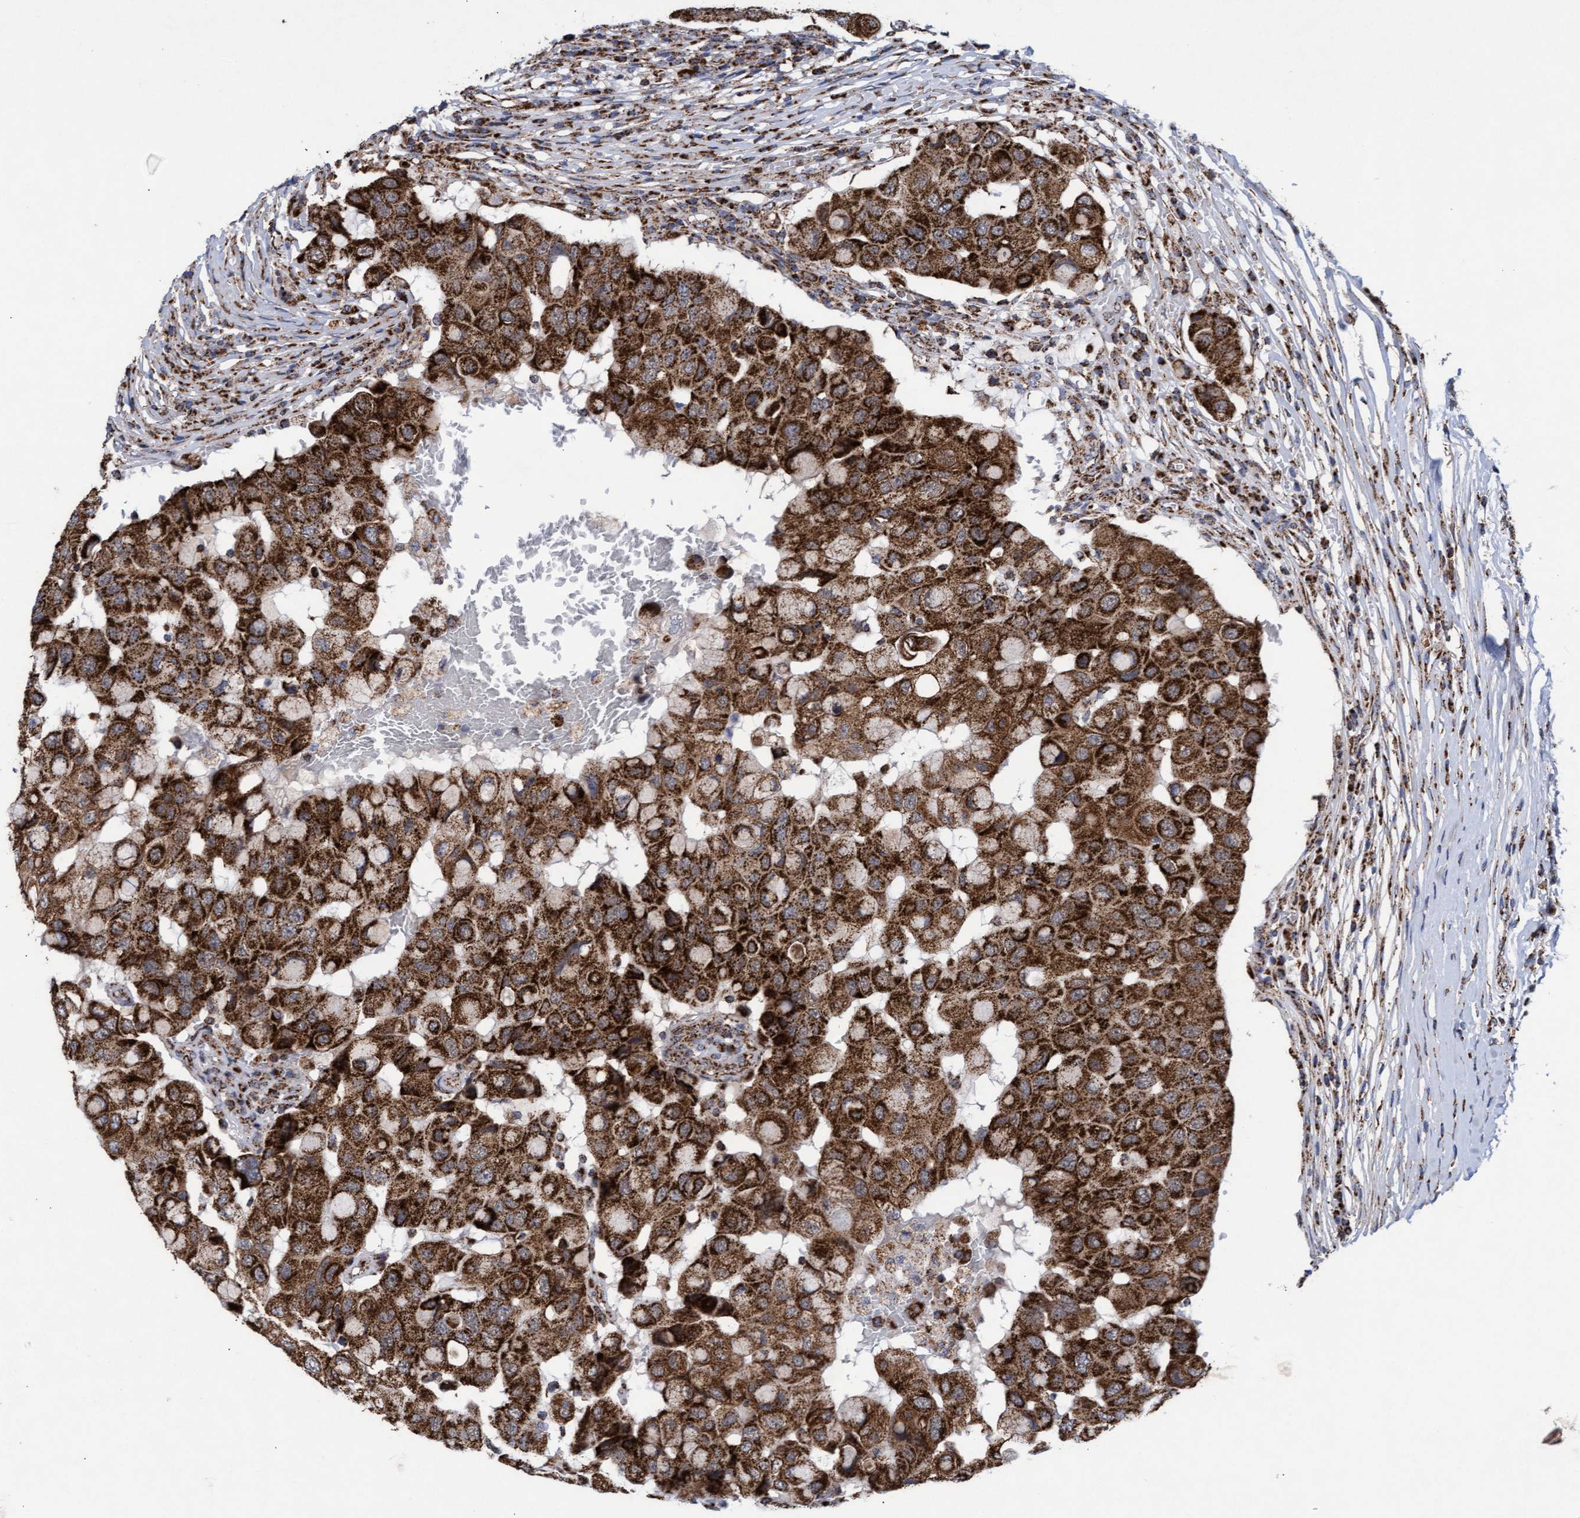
{"staining": {"intensity": "strong", "quantity": ">75%", "location": "cytoplasmic/membranous"}, "tissue": "breast cancer", "cell_type": "Tumor cells", "image_type": "cancer", "snomed": [{"axis": "morphology", "description": "Duct carcinoma"}, {"axis": "topography", "description": "Breast"}], "caption": "The photomicrograph exhibits staining of breast cancer, revealing strong cytoplasmic/membranous protein expression (brown color) within tumor cells. (DAB = brown stain, brightfield microscopy at high magnification).", "gene": "MRPL38", "patient": {"sex": "female", "age": 27}}